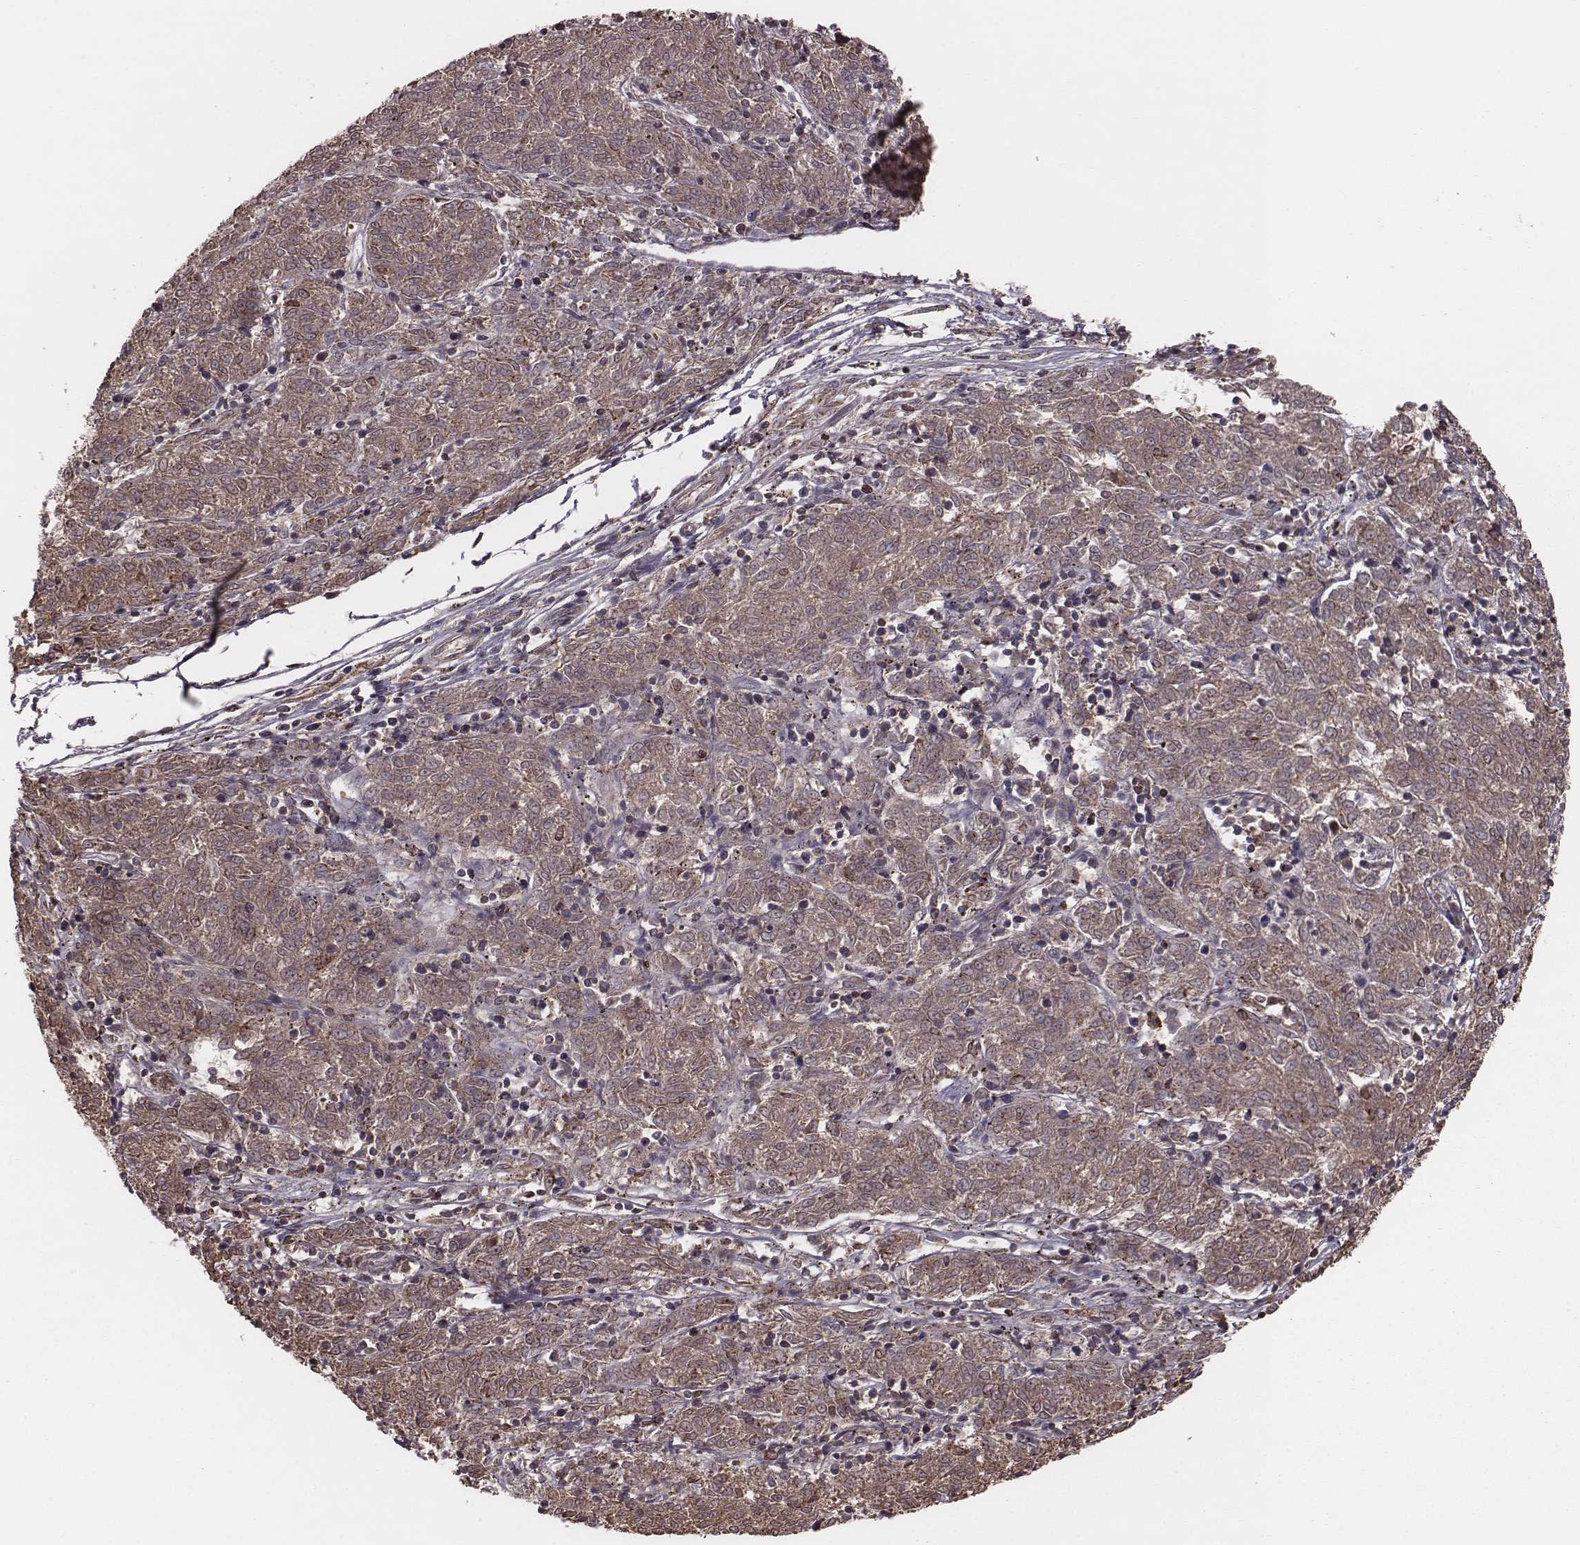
{"staining": {"intensity": "moderate", "quantity": ">75%", "location": "cytoplasmic/membranous"}, "tissue": "melanoma", "cell_type": "Tumor cells", "image_type": "cancer", "snomed": [{"axis": "morphology", "description": "Malignant melanoma, NOS"}, {"axis": "topography", "description": "Skin"}], "caption": "Tumor cells demonstrate medium levels of moderate cytoplasmic/membranous staining in approximately >75% of cells in malignant melanoma.", "gene": "PDCD2L", "patient": {"sex": "female", "age": 72}}